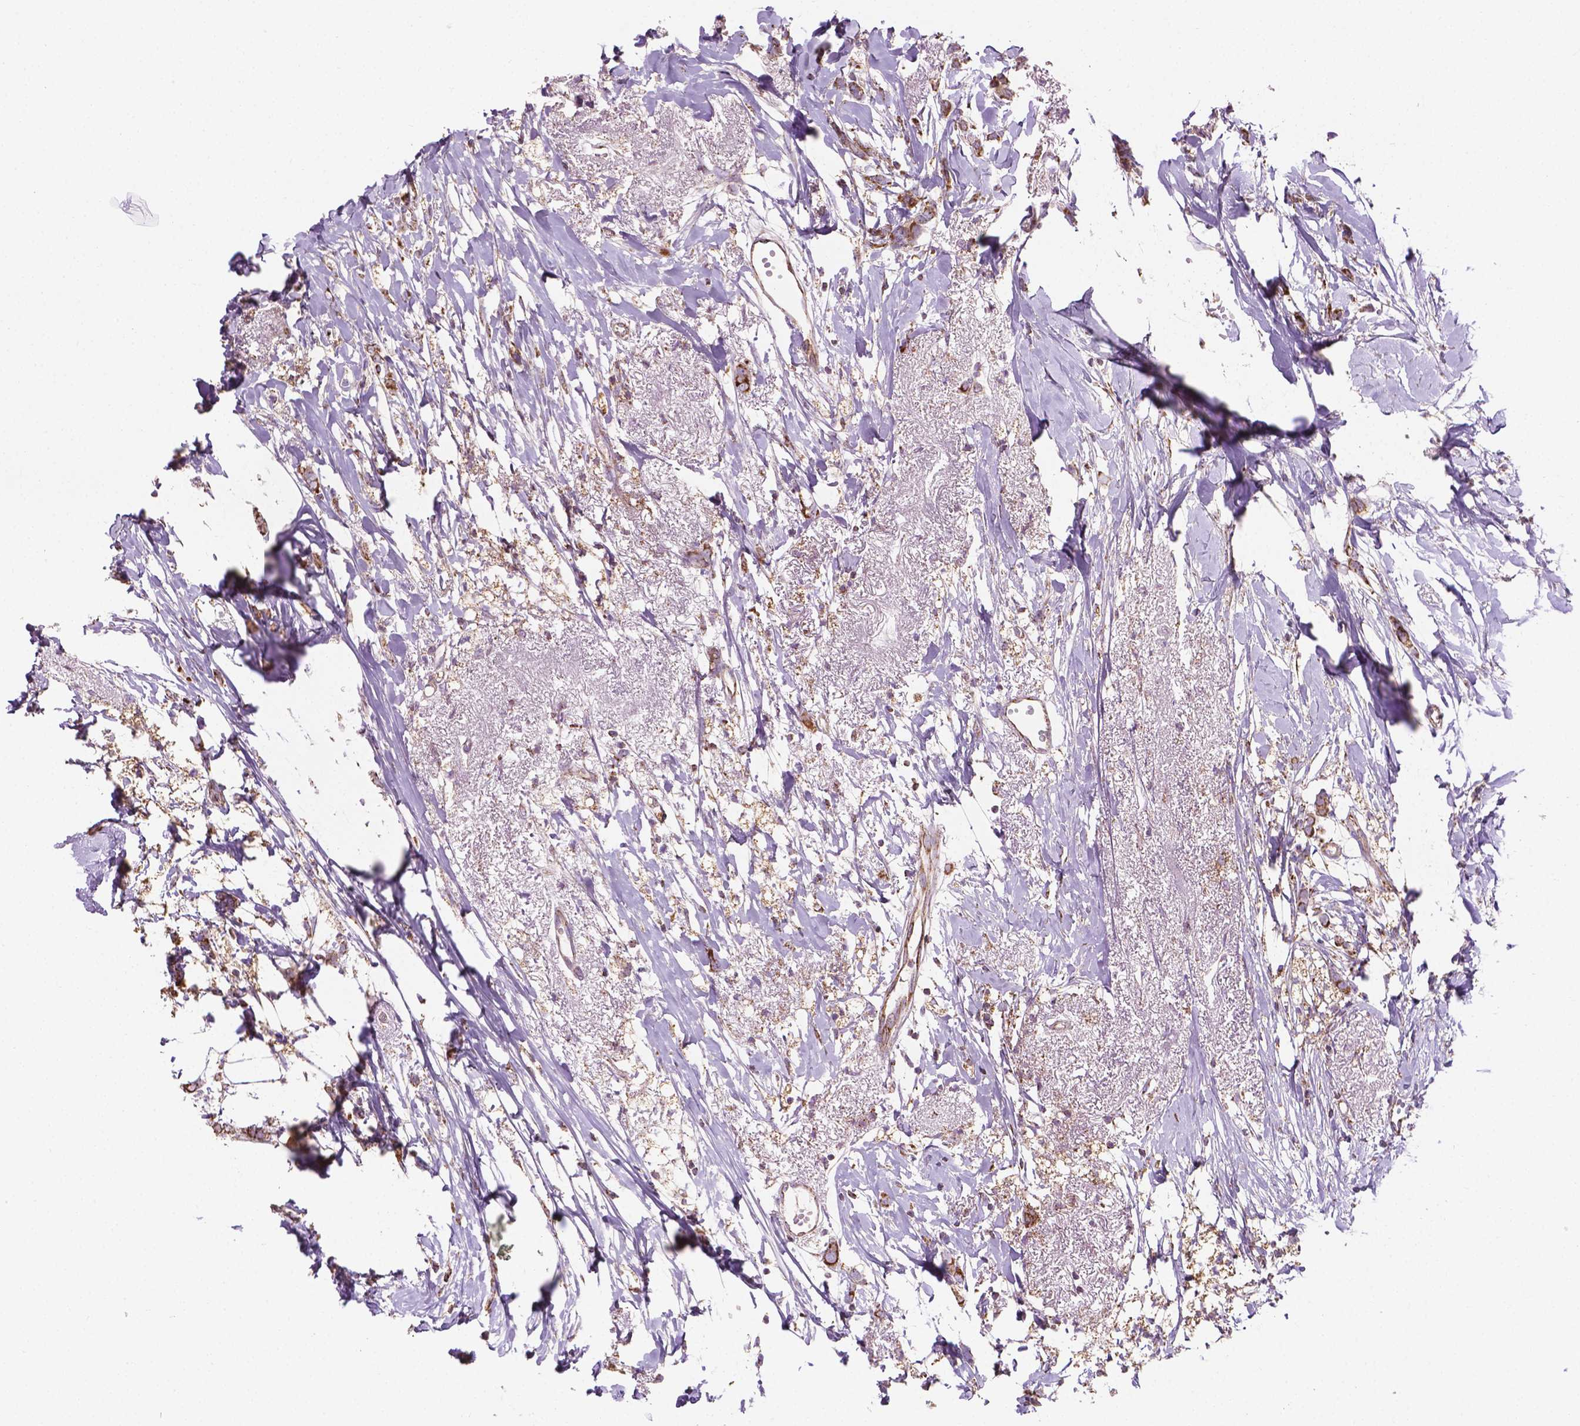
{"staining": {"intensity": "strong", "quantity": ">75%", "location": "cytoplasmic/membranous"}, "tissue": "breast cancer", "cell_type": "Tumor cells", "image_type": "cancer", "snomed": [{"axis": "morphology", "description": "Duct carcinoma"}, {"axis": "topography", "description": "Breast"}], "caption": "Breast cancer stained for a protein (brown) demonstrates strong cytoplasmic/membranous positive positivity in about >75% of tumor cells.", "gene": "PIBF1", "patient": {"sex": "female", "age": 40}}